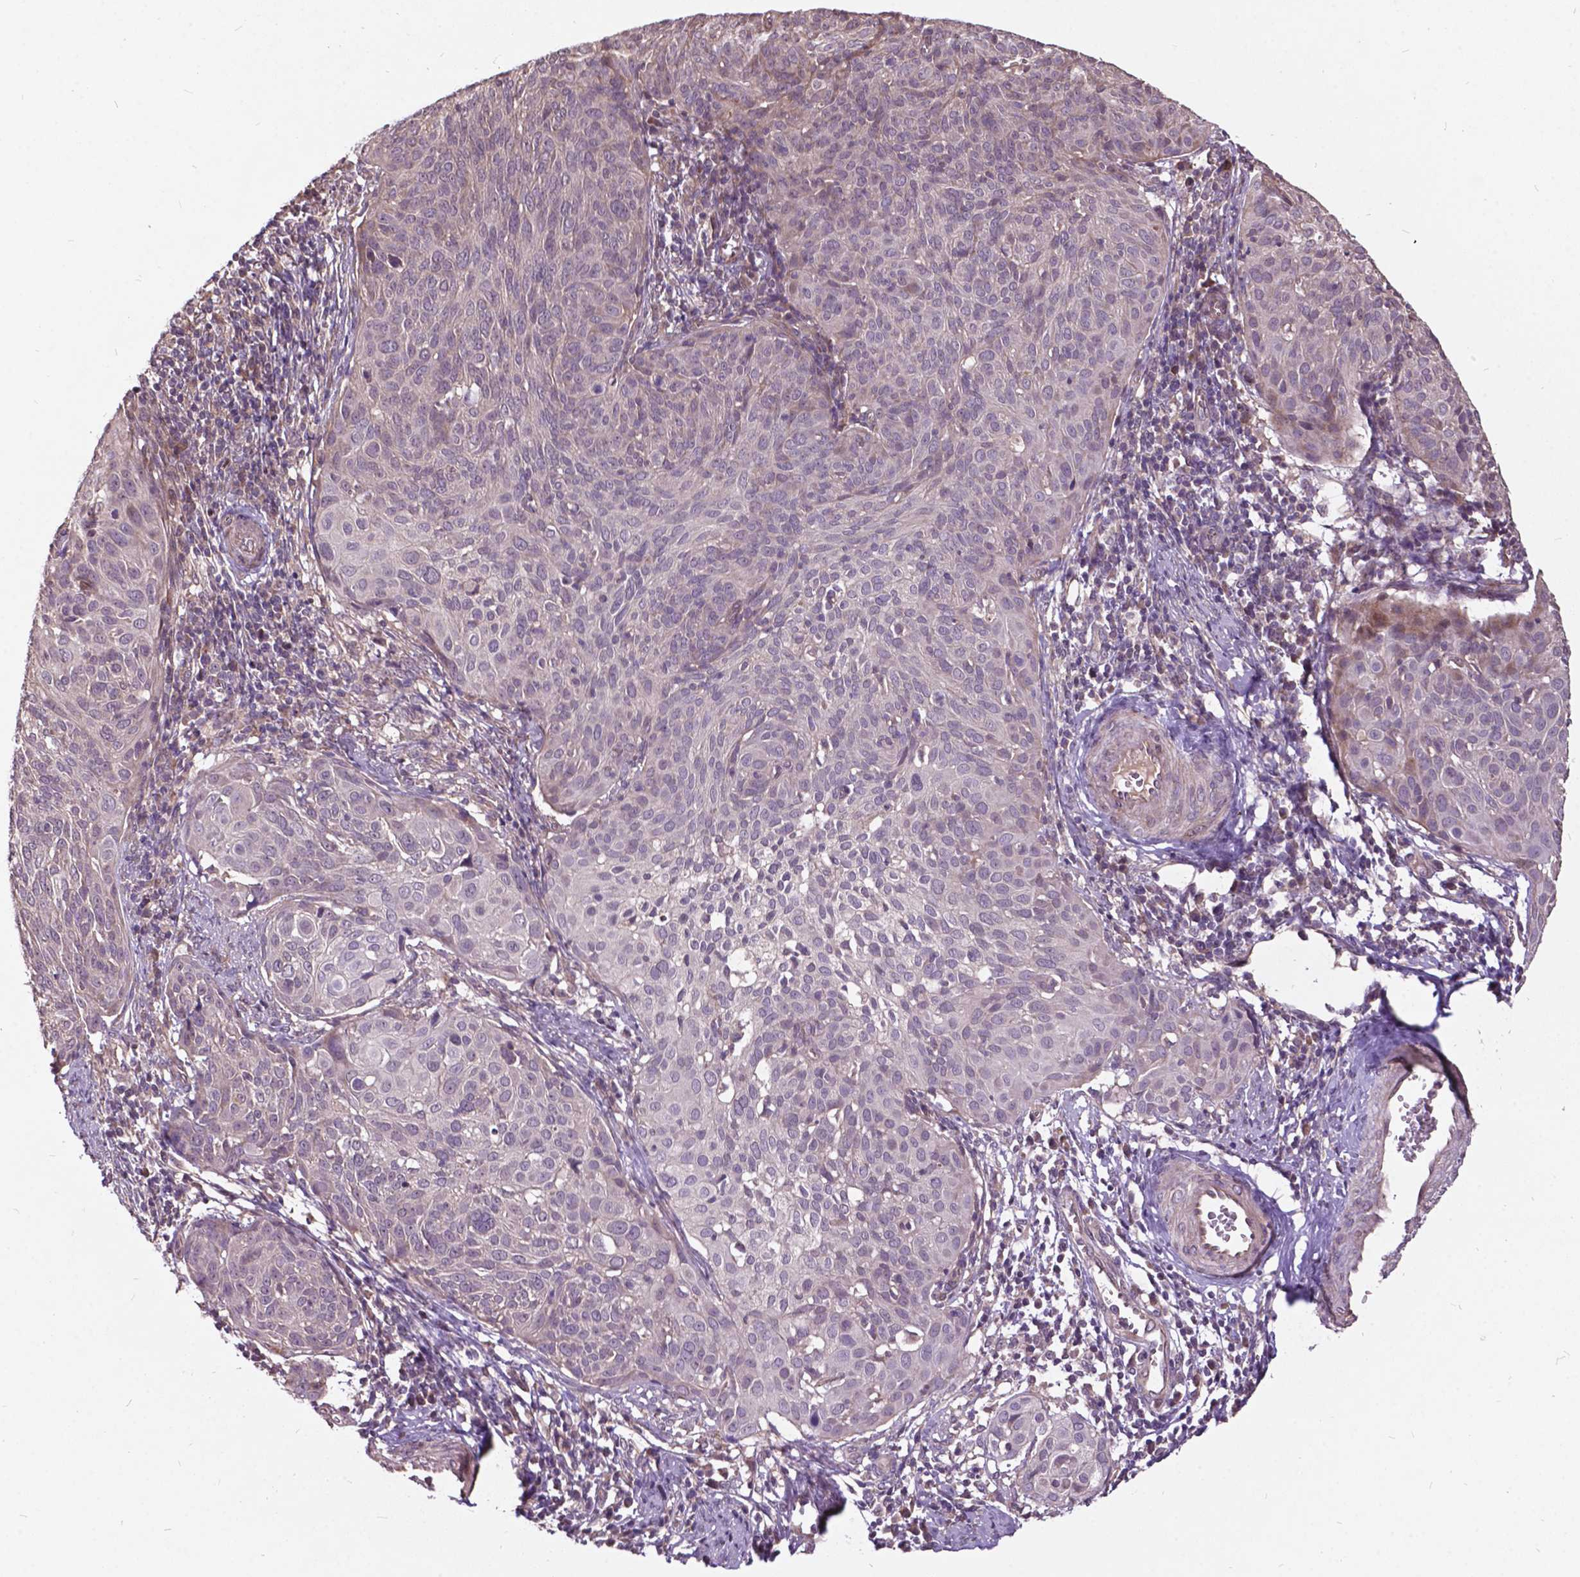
{"staining": {"intensity": "negative", "quantity": "none", "location": "none"}, "tissue": "cervical cancer", "cell_type": "Tumor cells", "image_type": "cancer", "snomed": [{"axis": "morphology", "description": "Squamous cell carcinoma, NOS"}, {"axis": "topography", "description": "Cervix"}], "caption": "IHC of cervical cancer (squamous cell carcinoma) displays no staining in tumor cells.", "gene": "AP1S3", "patient": {"sex": "female", "age": 39}}